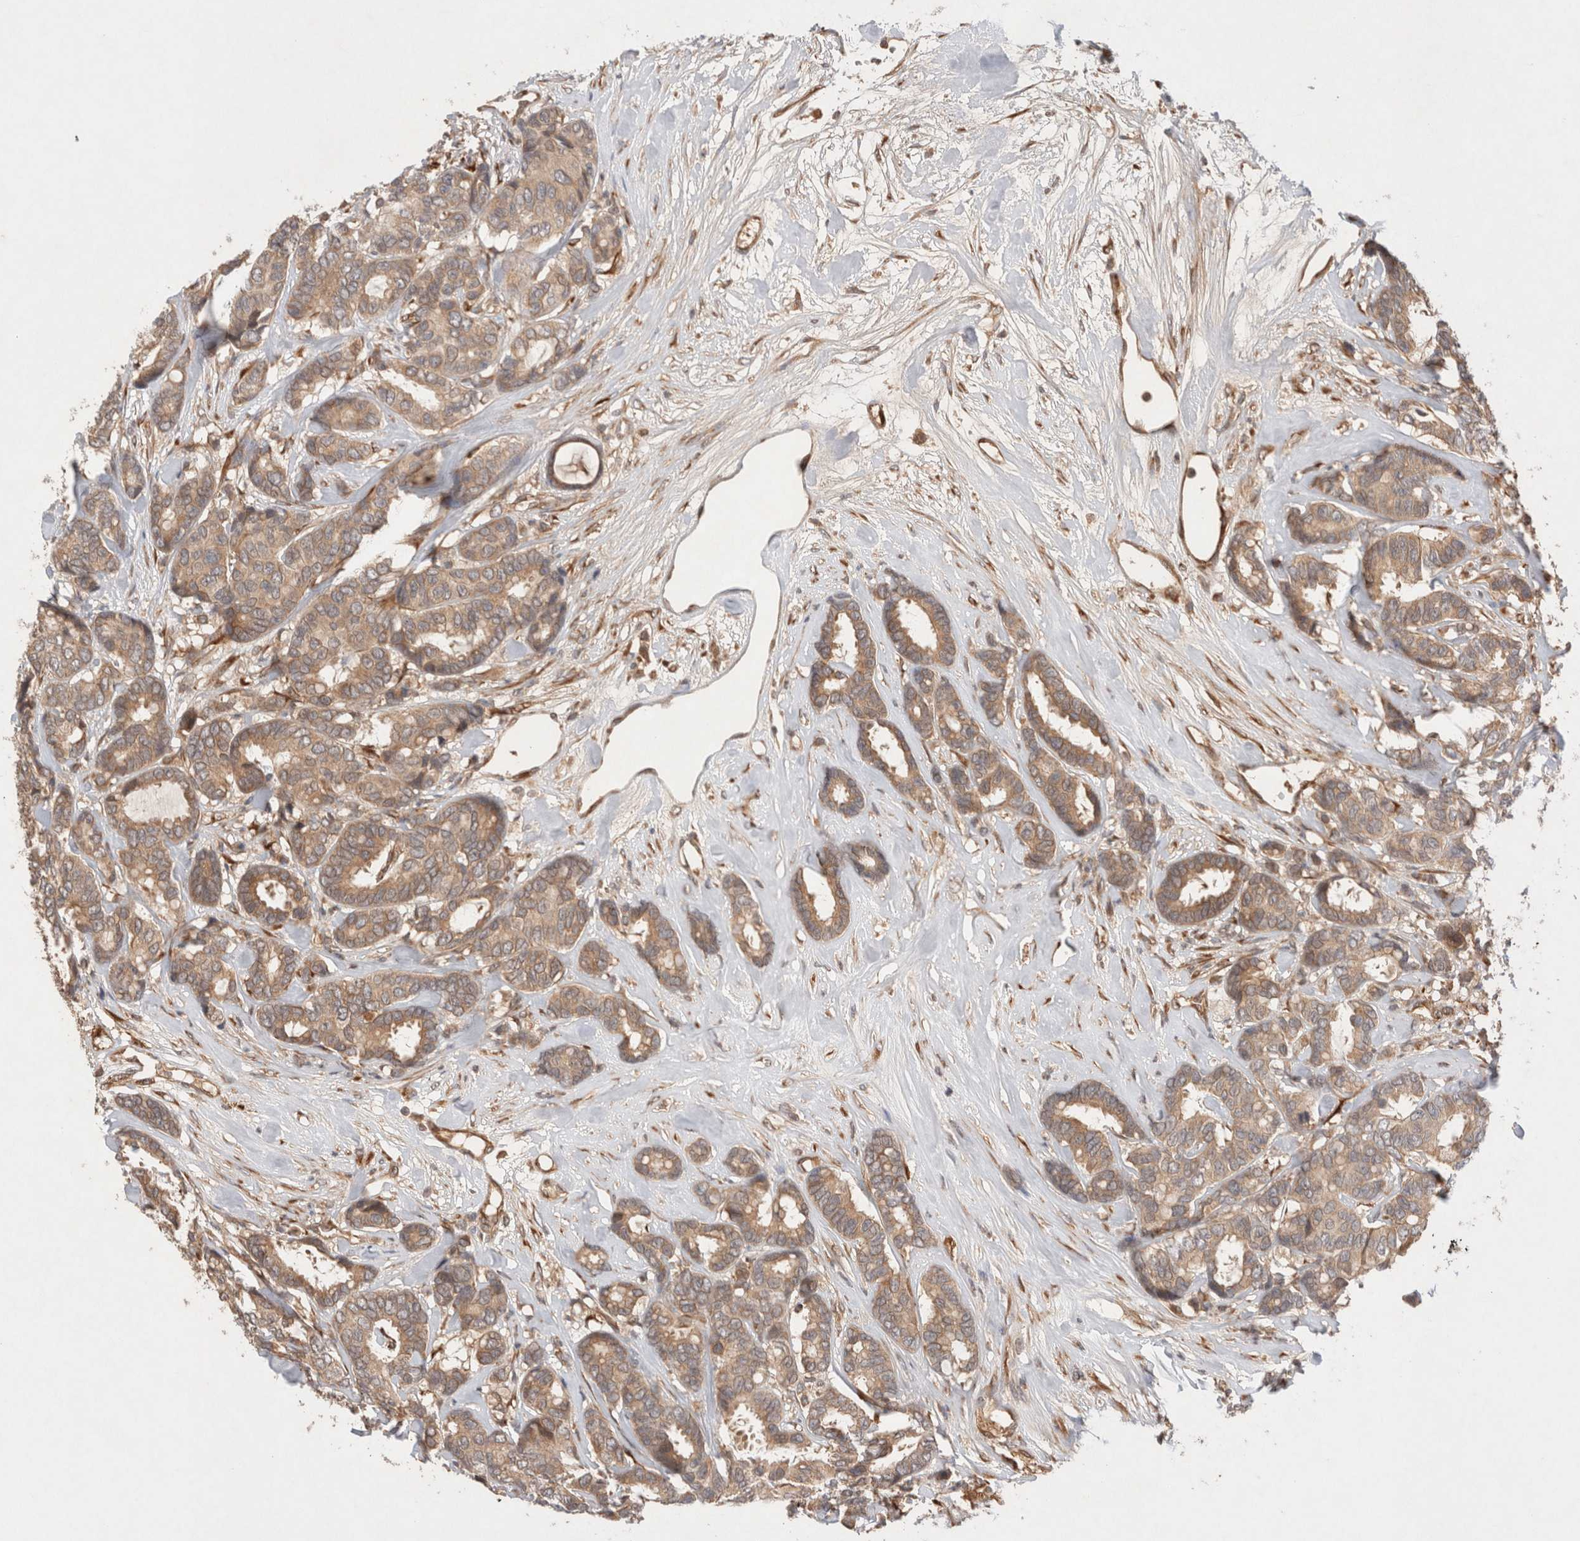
{"staining": {"intensity": "moderate", "quantity": ">75%", "location": "cytoplasmic/membranous"}, "tissue": "breast cancer", "cell_type": "Tumor cells", "image_type": "cancer", "snomed": [{"axis": "morphology", "description": "Duct carcinoma"}, {"axis": "topography", "description": "Breast"}], "caption": "This histopathology image exhibits breast cancer stained with immunohistochemistry (IHC) to label a protein in brown. The cytoplasmic/membranous of tumor cells show moderate positivity for the protein. Nuclei are counter-stained blue.", "gene": "KLHL20", "patient": {"sex": "female", "age": 87}}